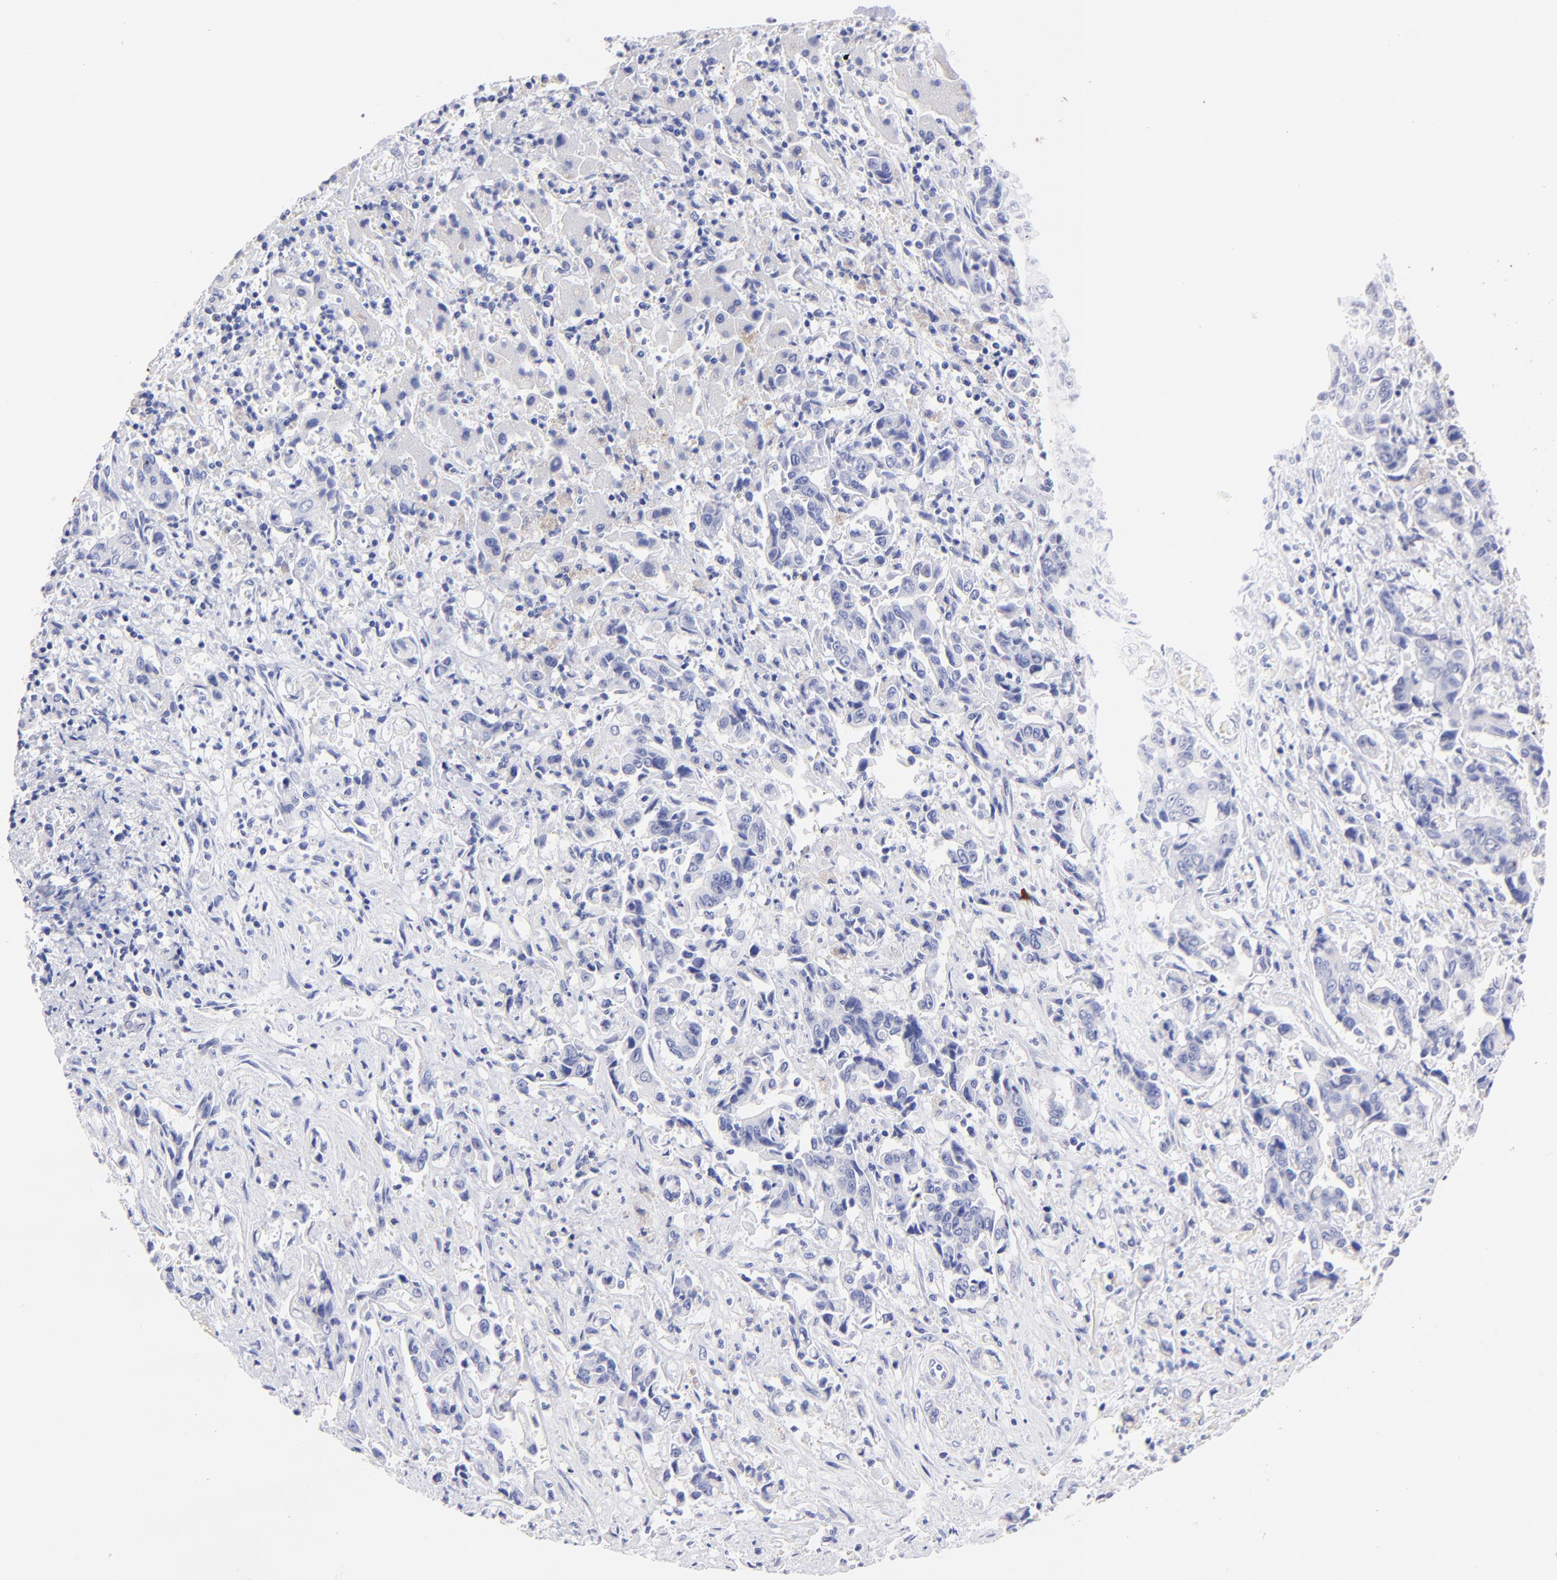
{"staining": {"intensity": "negative", "quantity": "none", "location": "none"}, "tissue": "liver cancer", "cell_type": "Tumor cells", "image_type": "cancer", "snomed": [{"axis": "morphology", "description": "Cholangiocarcinoma"}, {"axis": "topography", "description": "Liver"}], "caption": "Tumor cells are negative for brown protein staining in cholangiocarcinoma (liver).", "gene": "HORMAD2", "patient": {"sex": "male", "age": 57}}